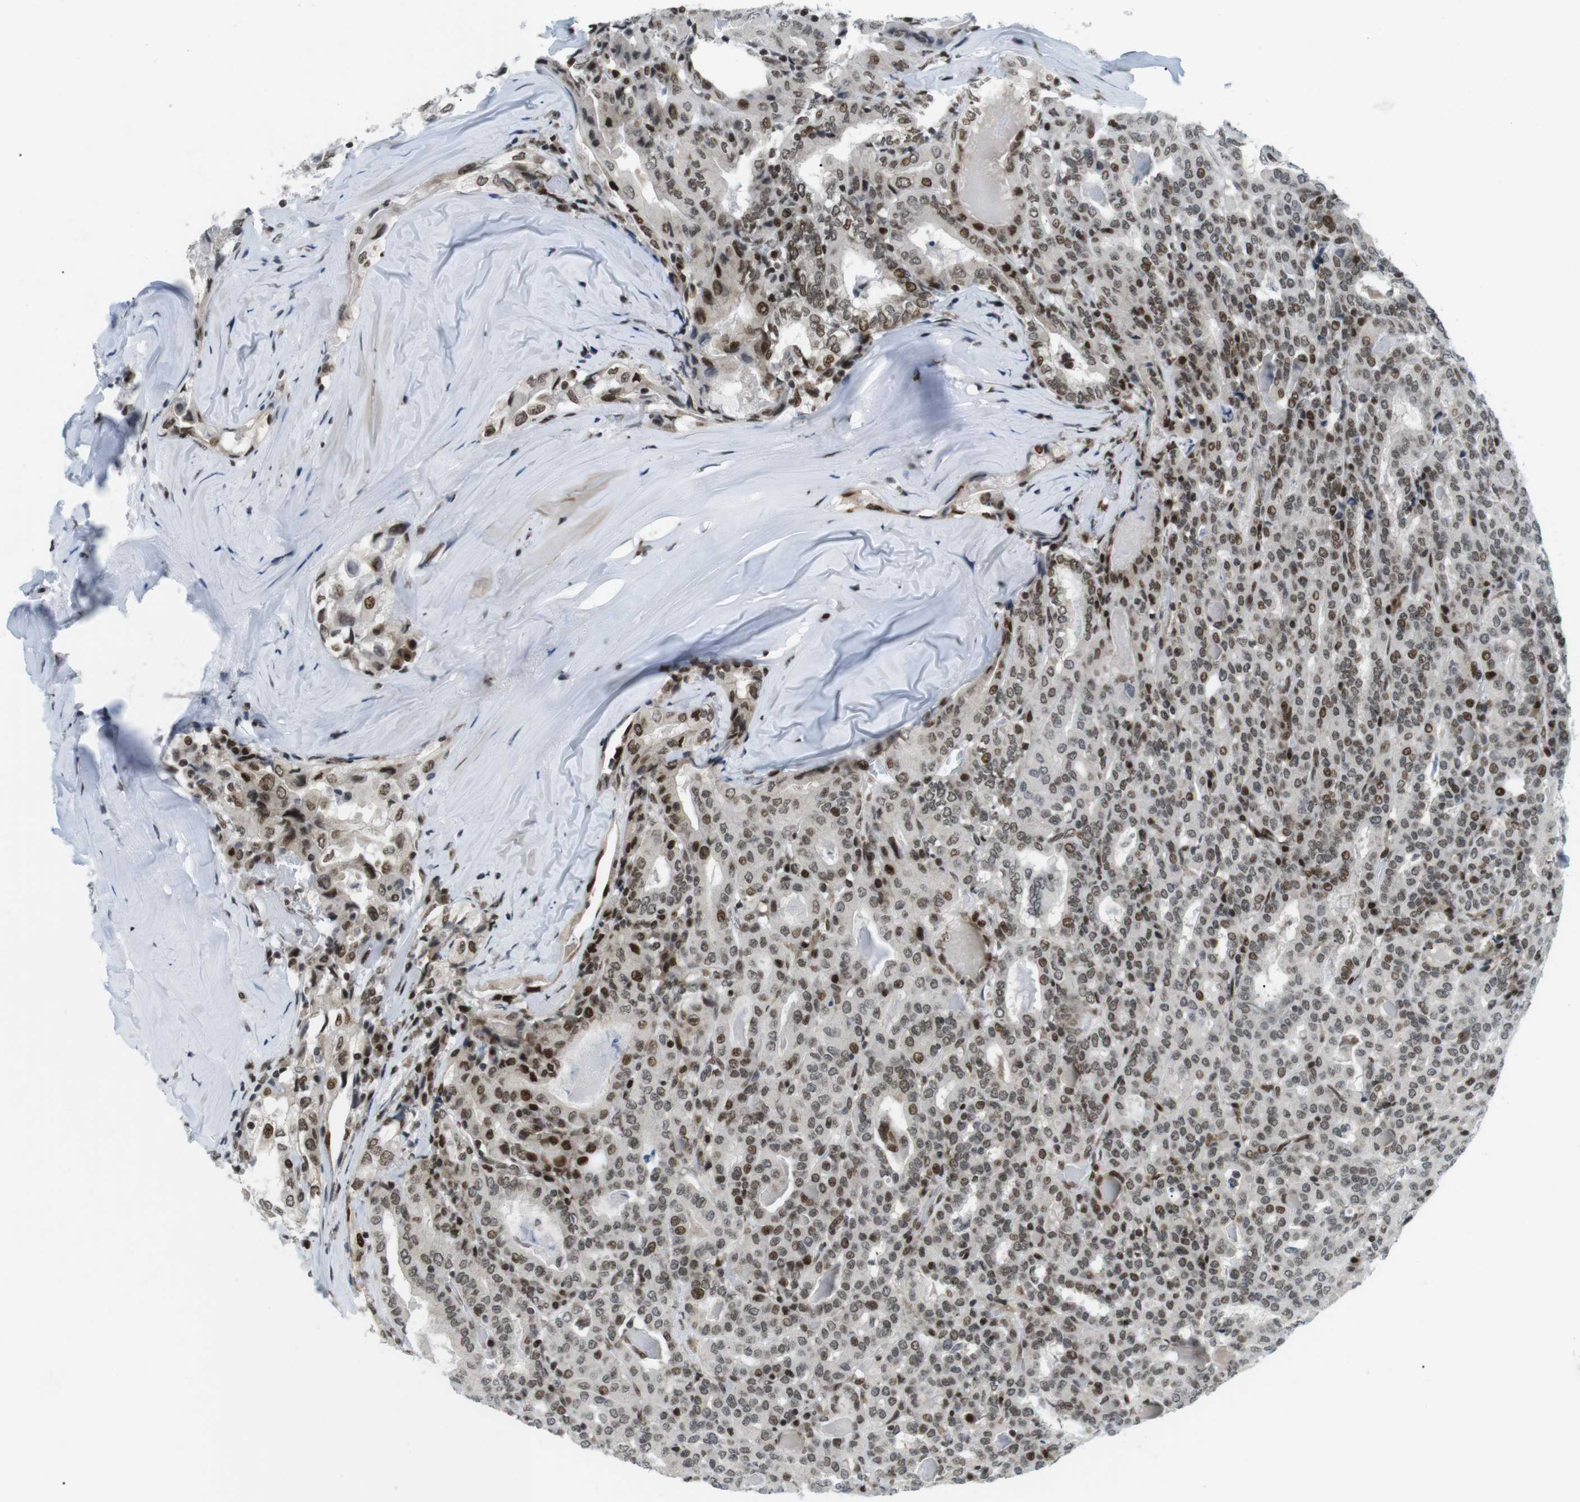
{"staining": {"intensity": "moderate", "quantity": "25%-75%", "location": "nuclear"}, "tissue": "thyroid cancer", "cell_type": "Tumor cells", "image_type": "cancer", "snomed": [{"axis": "morphology", "description": "Papillary adenocarcinoma, NOS"}, {"axis": "topography", "description": "Thyroid gland"}], "caption": "A micrograph showing moderate nuclear staining in approximately 25%-75% of tumor cells in papillary adenocarcinoma (thyroid), as visualized by brown immunohistochemical staining.", "gene": "CDC27", "patient": {"sex": "female", "age": 42}}